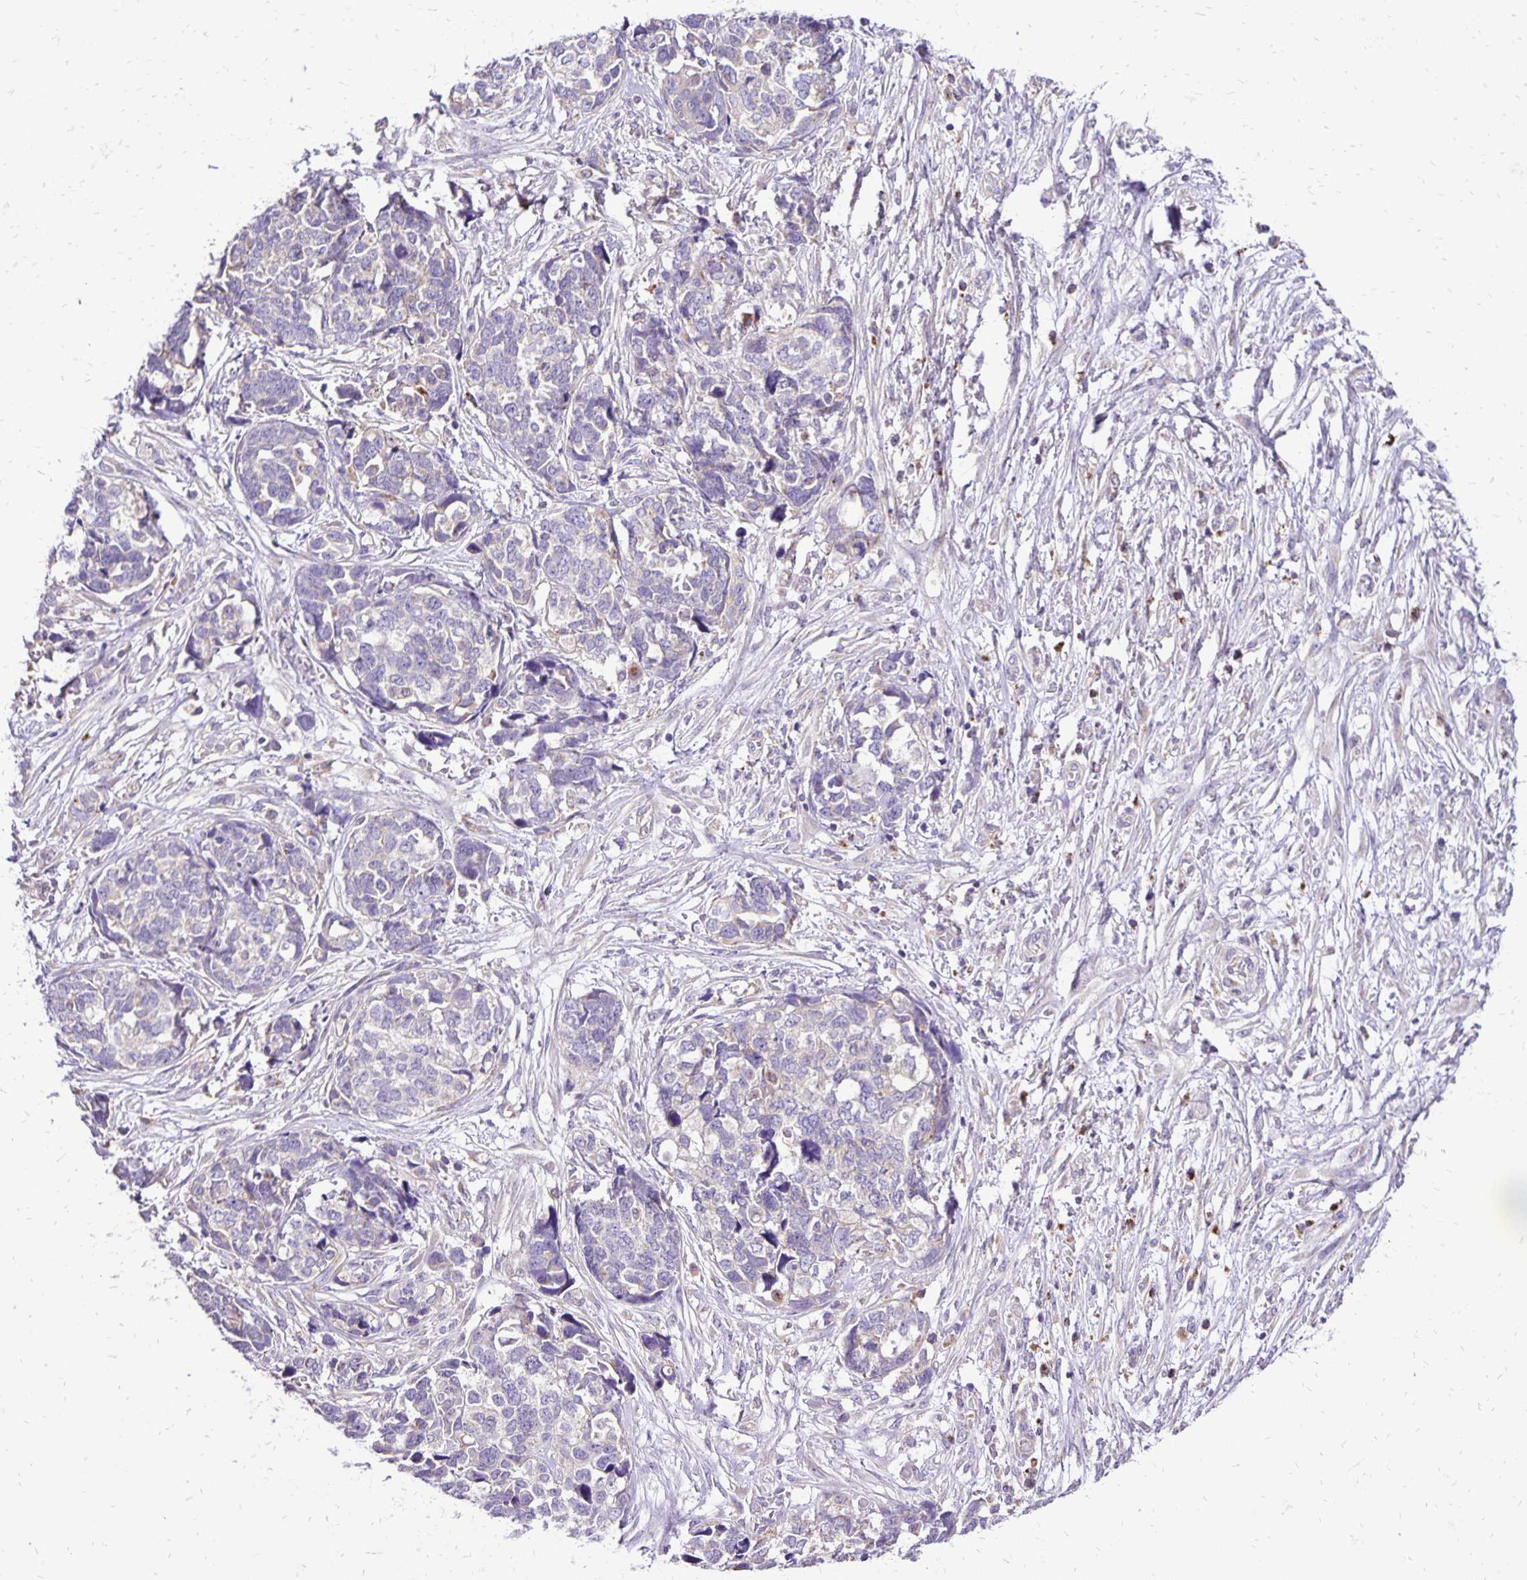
{"staining": {"intensity": "negative", "quantity": "none", "location": "none"}, "tissue": "ovarian cancer", "cell_type": "Tumor cells", "image_type": "cancer", "snomed": [{"axis": "morphology", "description": "Cystadenocarcinoma, serous, NOS"}, {"axis": "topography", "description": "Ovary"}], "caption": "A high-resolution image shows immunohistochemistry staining of ovarian cancer, which reveals no significant staining in tumor cells.", "gene": "EIF5A", "patient": {"sex": "female", "age": 69}}